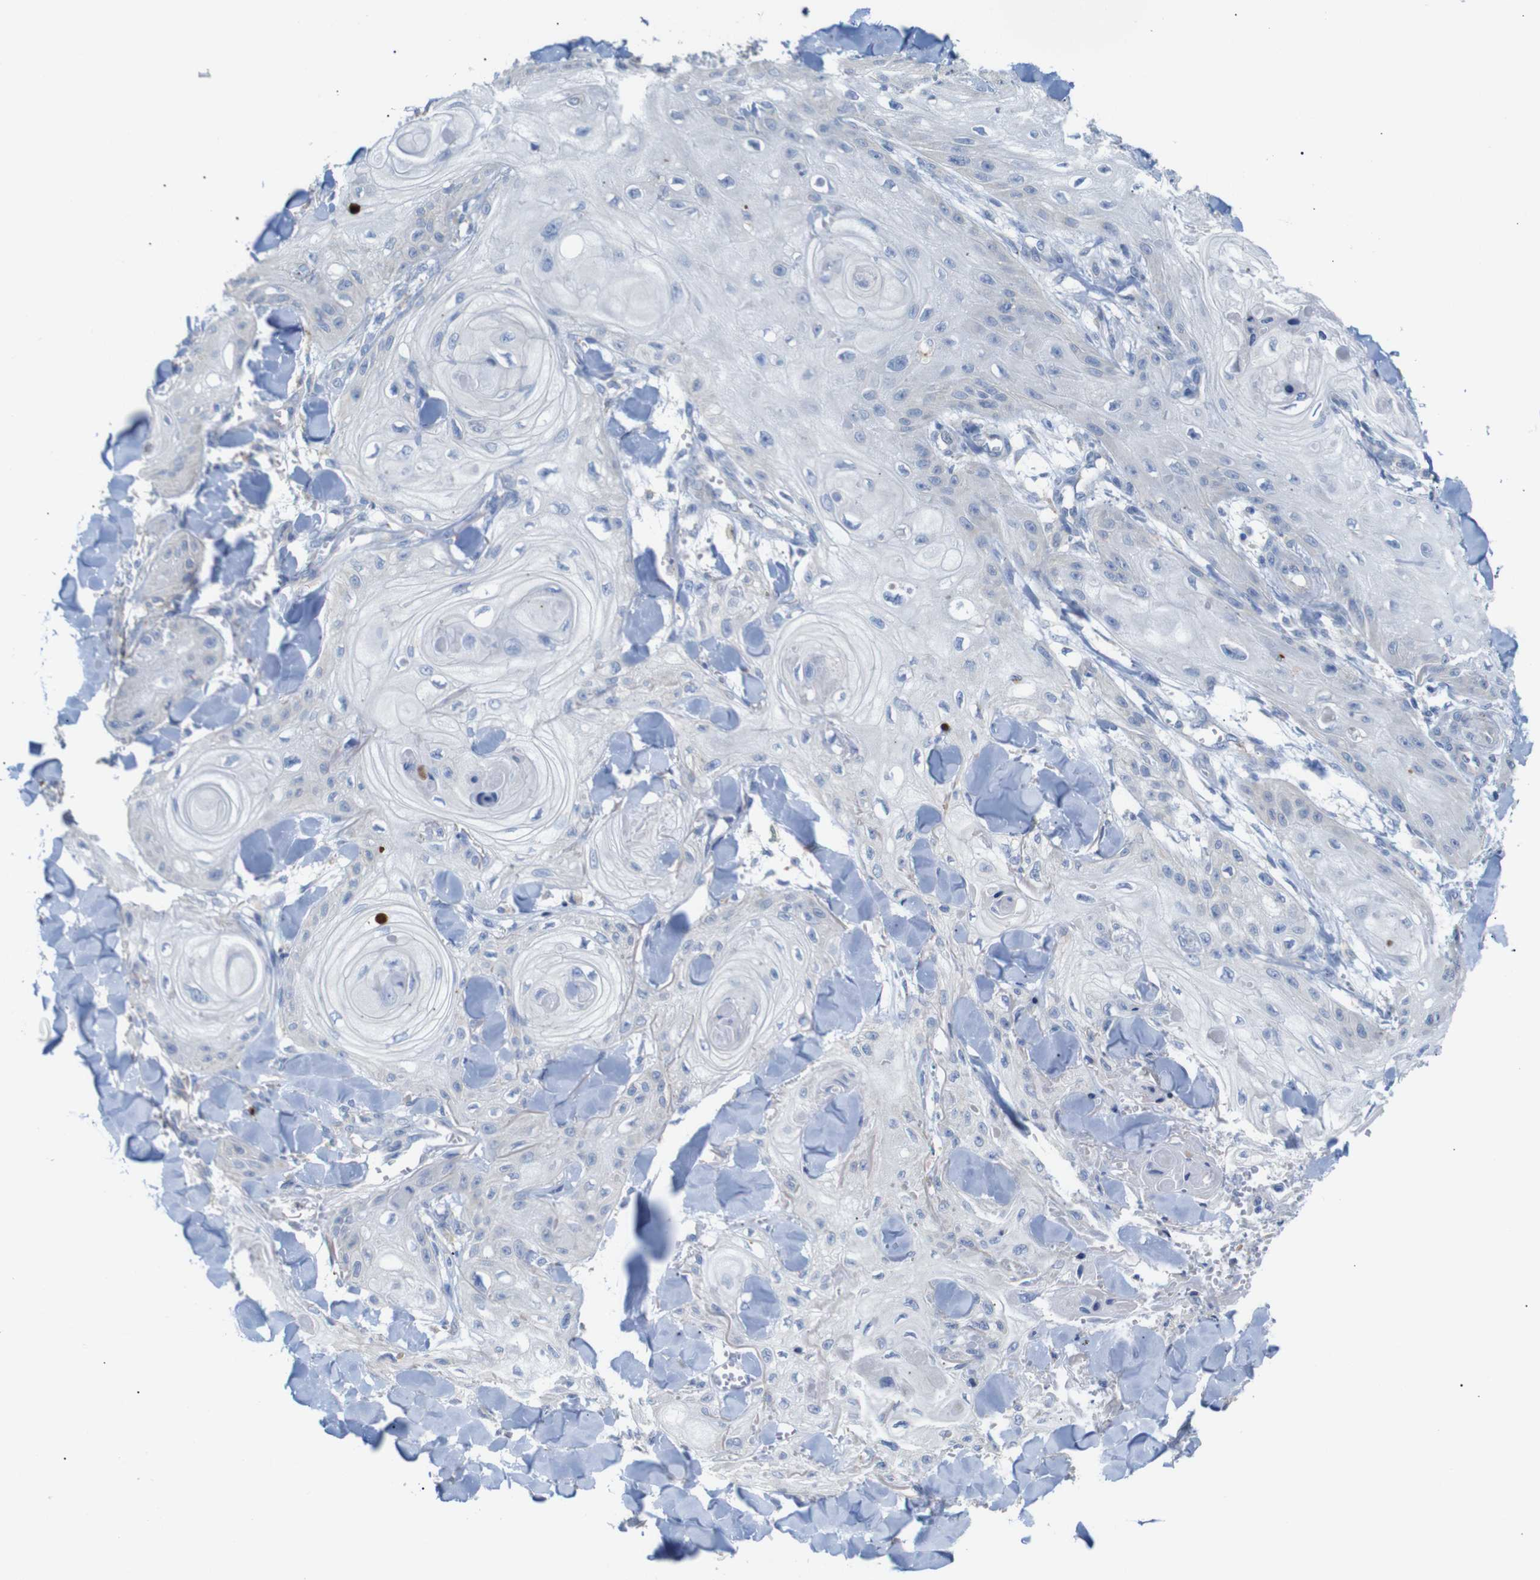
{"staining": {"intensity": "negative", "quantity": "none", "location": "none"}, "tissue": "skin cancer", "cell_type": "Tumor cells", "image_type": "cancer", "snomed": [{"axis": "morphology", "description": "Squamous cell carcinoma, NOS"}, {"axis": "topography", "description": "Skin"}], "caption": "This photomicrograph is of skin cancer stained with immunohistochemistry (IHC) to label a protein in brown with the nuclei are counter-stained blue. There is no staining in tumor cells.", "gene": "ALOX15", "patient": {"sex": "male", "age": 74}}